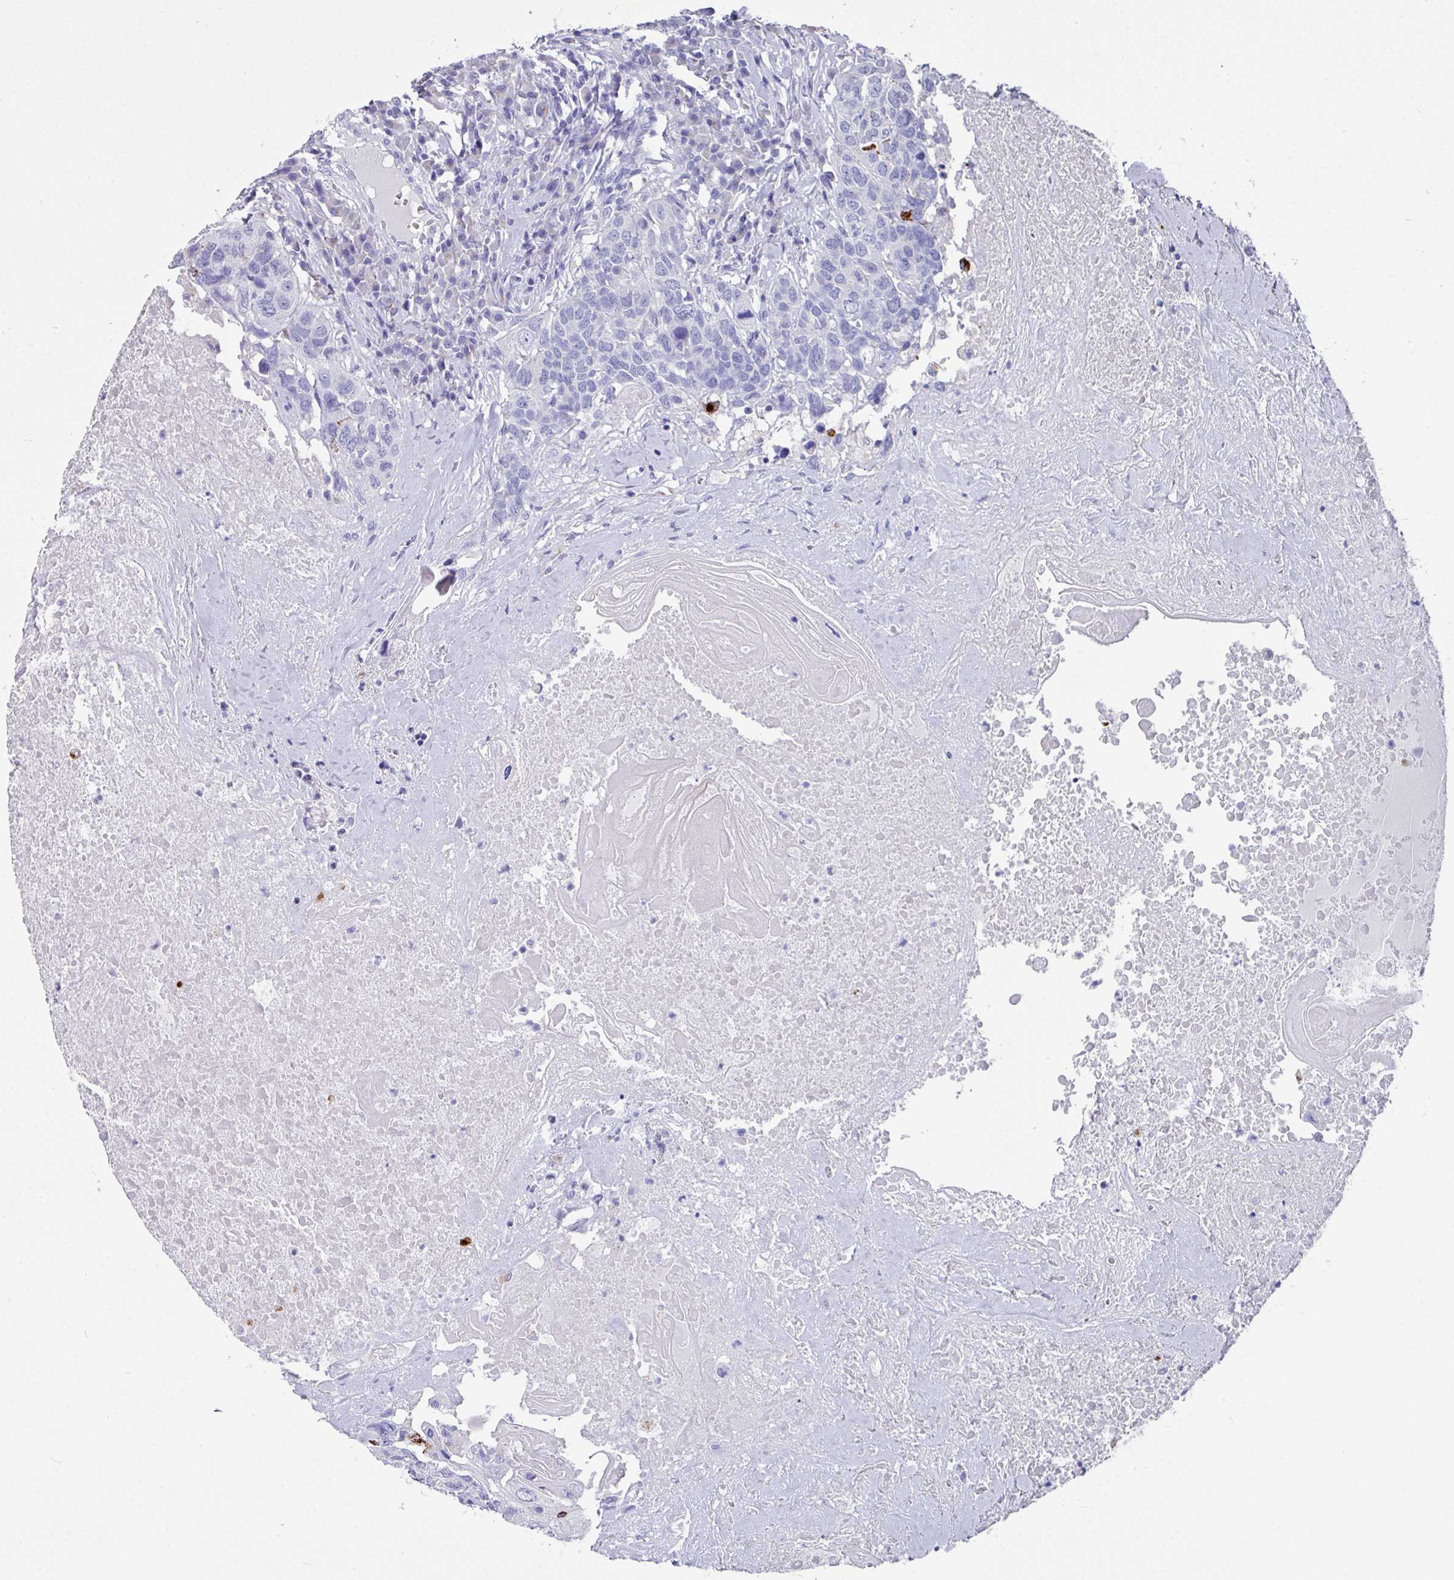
{"staining": {"intensity": "negative", "quantity": "none", "location": "none"}, "tissue": "head and neck cancer", "cell_type": "Tumor cells", "image_type": "cancer", "snomed": [{"axis": "morphology", "description": "Squamous cell carcinoma, NOS"}, {"axis": "topography", "description": "Head-Neck"}], "caption": "Immunohistochemical staining of squamous cell carcinoma (head and neck) displays no significant staining in tumor cells.", "gene": "CPVL", "patient": {"sex": "male", "age": 66}}